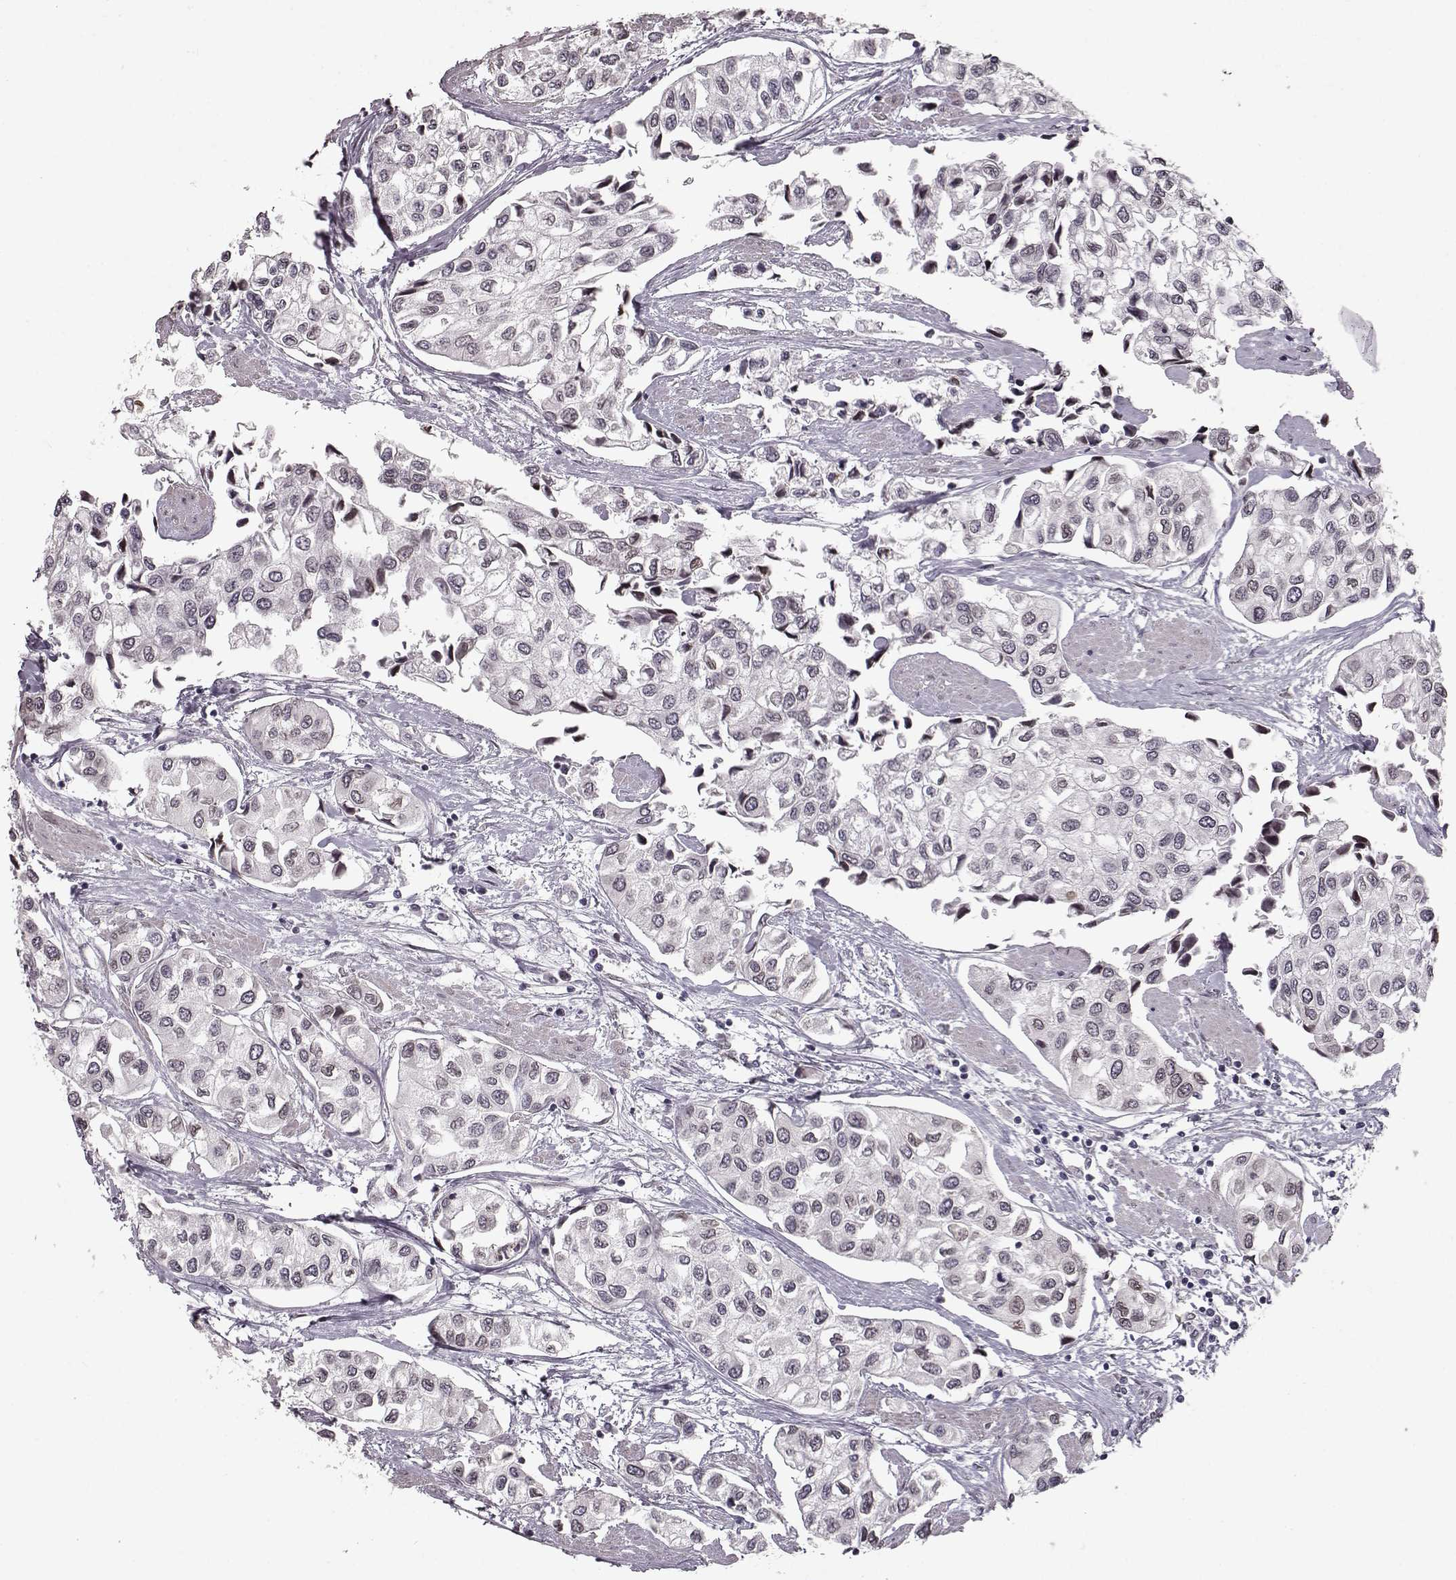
{"staining": {"intensity": "negative", "quantity": "none", "location": "none"}, "tissue": "urothelial cancer", "cell_type": "Tumor cells", "image_type": "cancer", "snomed": [{"axis": "morphology", "description": "Urothelial carcinoma, High grade"}, {"axis": "topography", "description": "Urinary bladder"}], "caption": "A micrograph of high-grade urothelial carcinoma stained for a protein displays no brown staining in tumor cells.", "gene": "NUP37", "patient": {"sex": "male", "age": 73}}